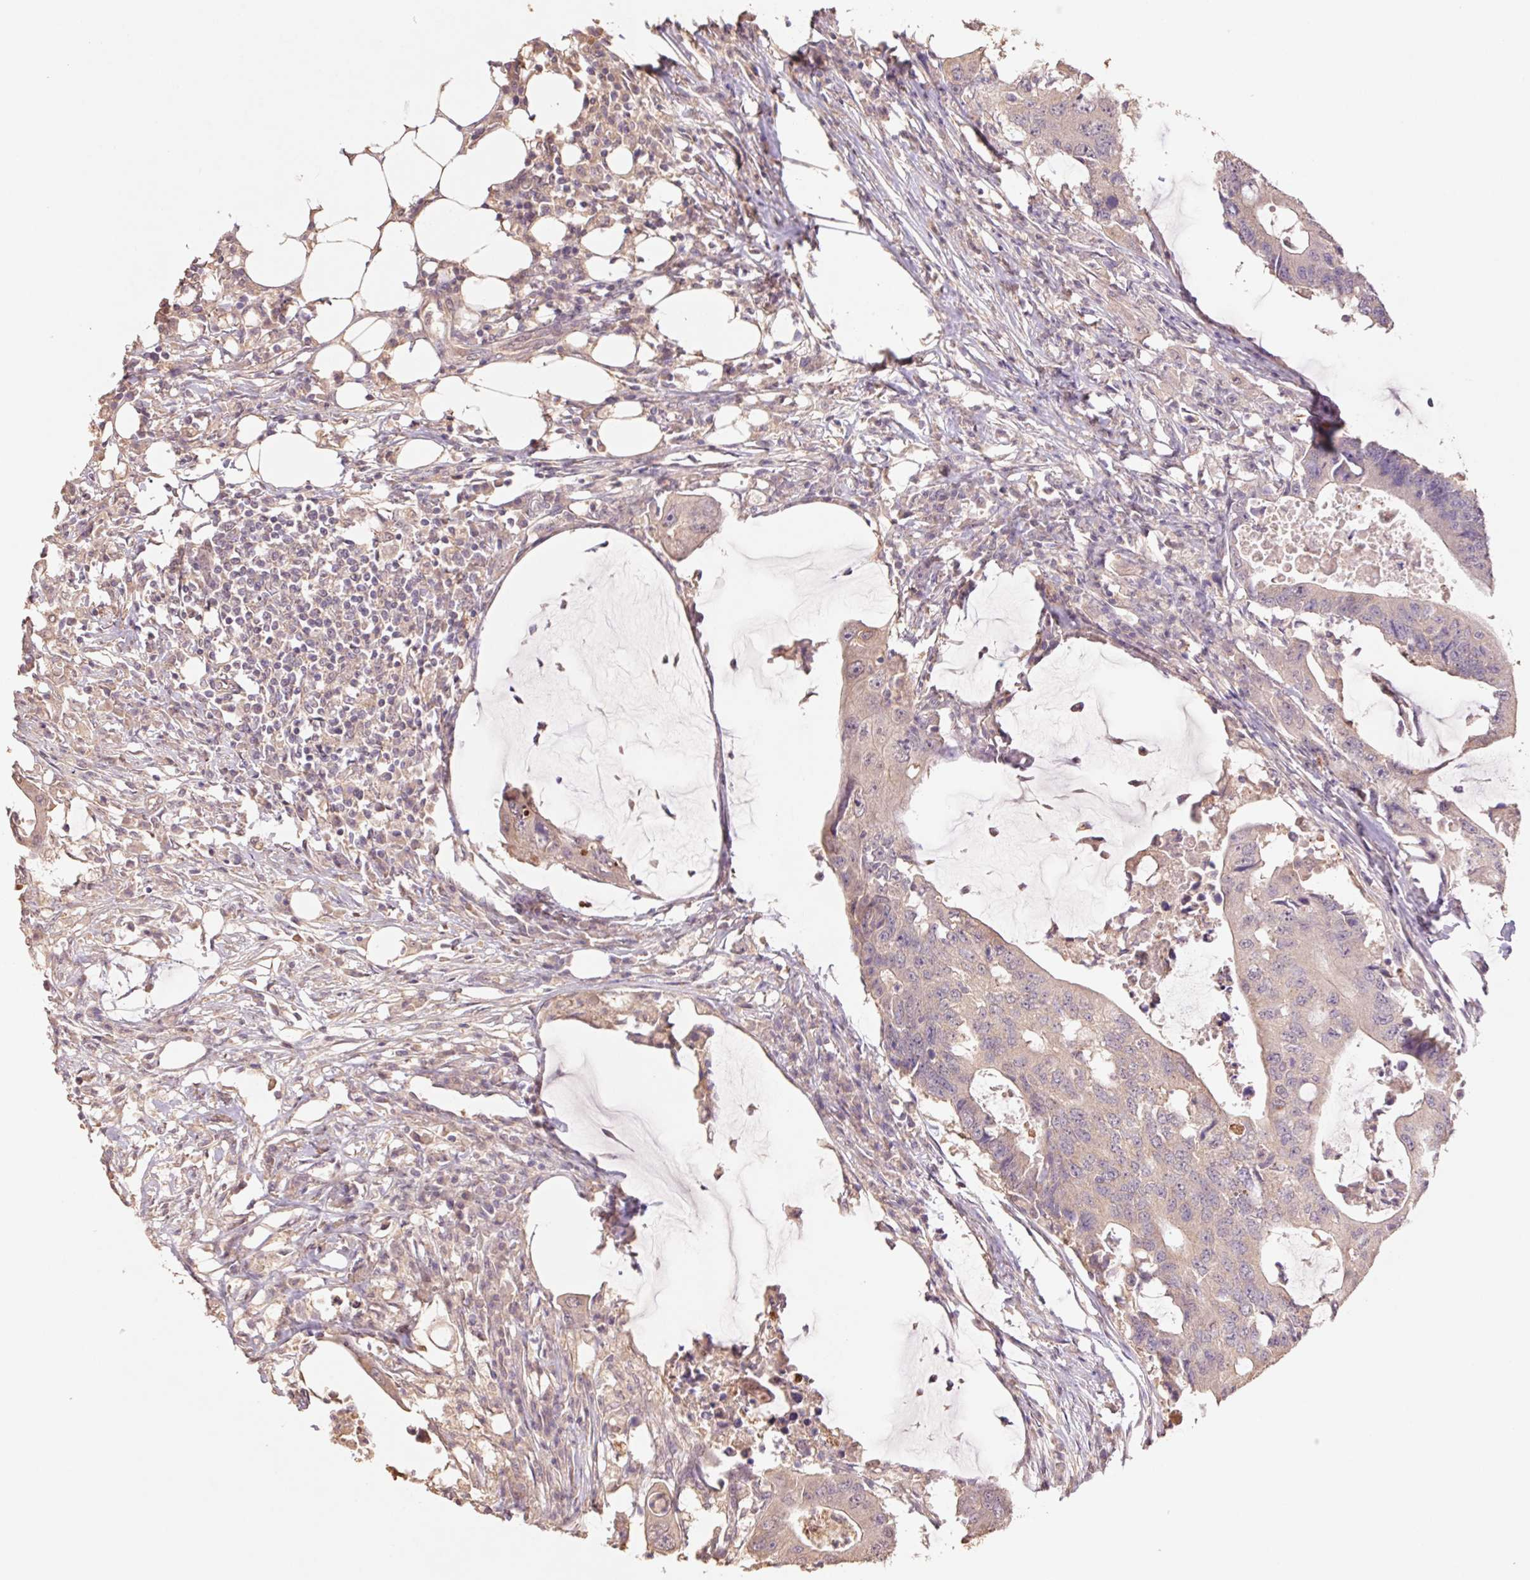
{"staining": {"intensity": "weak", "quantity": ">75%", "location": "cytoplasmic/membranous"}, "tissue": "colorectal cancer", "cell_type": "Tumor cells", "image_type": "cancer", "snomed": [{"axis": "morphology", "description": "Adenocarcinoma, NOS"}, {"axis": "topography", "description": "Colon"}], "caption": "Immunohistochemistry (IHC) (DAB (3,3'-diaminobenzidine)) staining of human adenocarcinoma (colorectal) reveals weak cytoplasmic/membranous protein staining in approximately >75% of tumor cells.", "gene": "GRM2", "patient": {"sex": "male", "age": 71}}